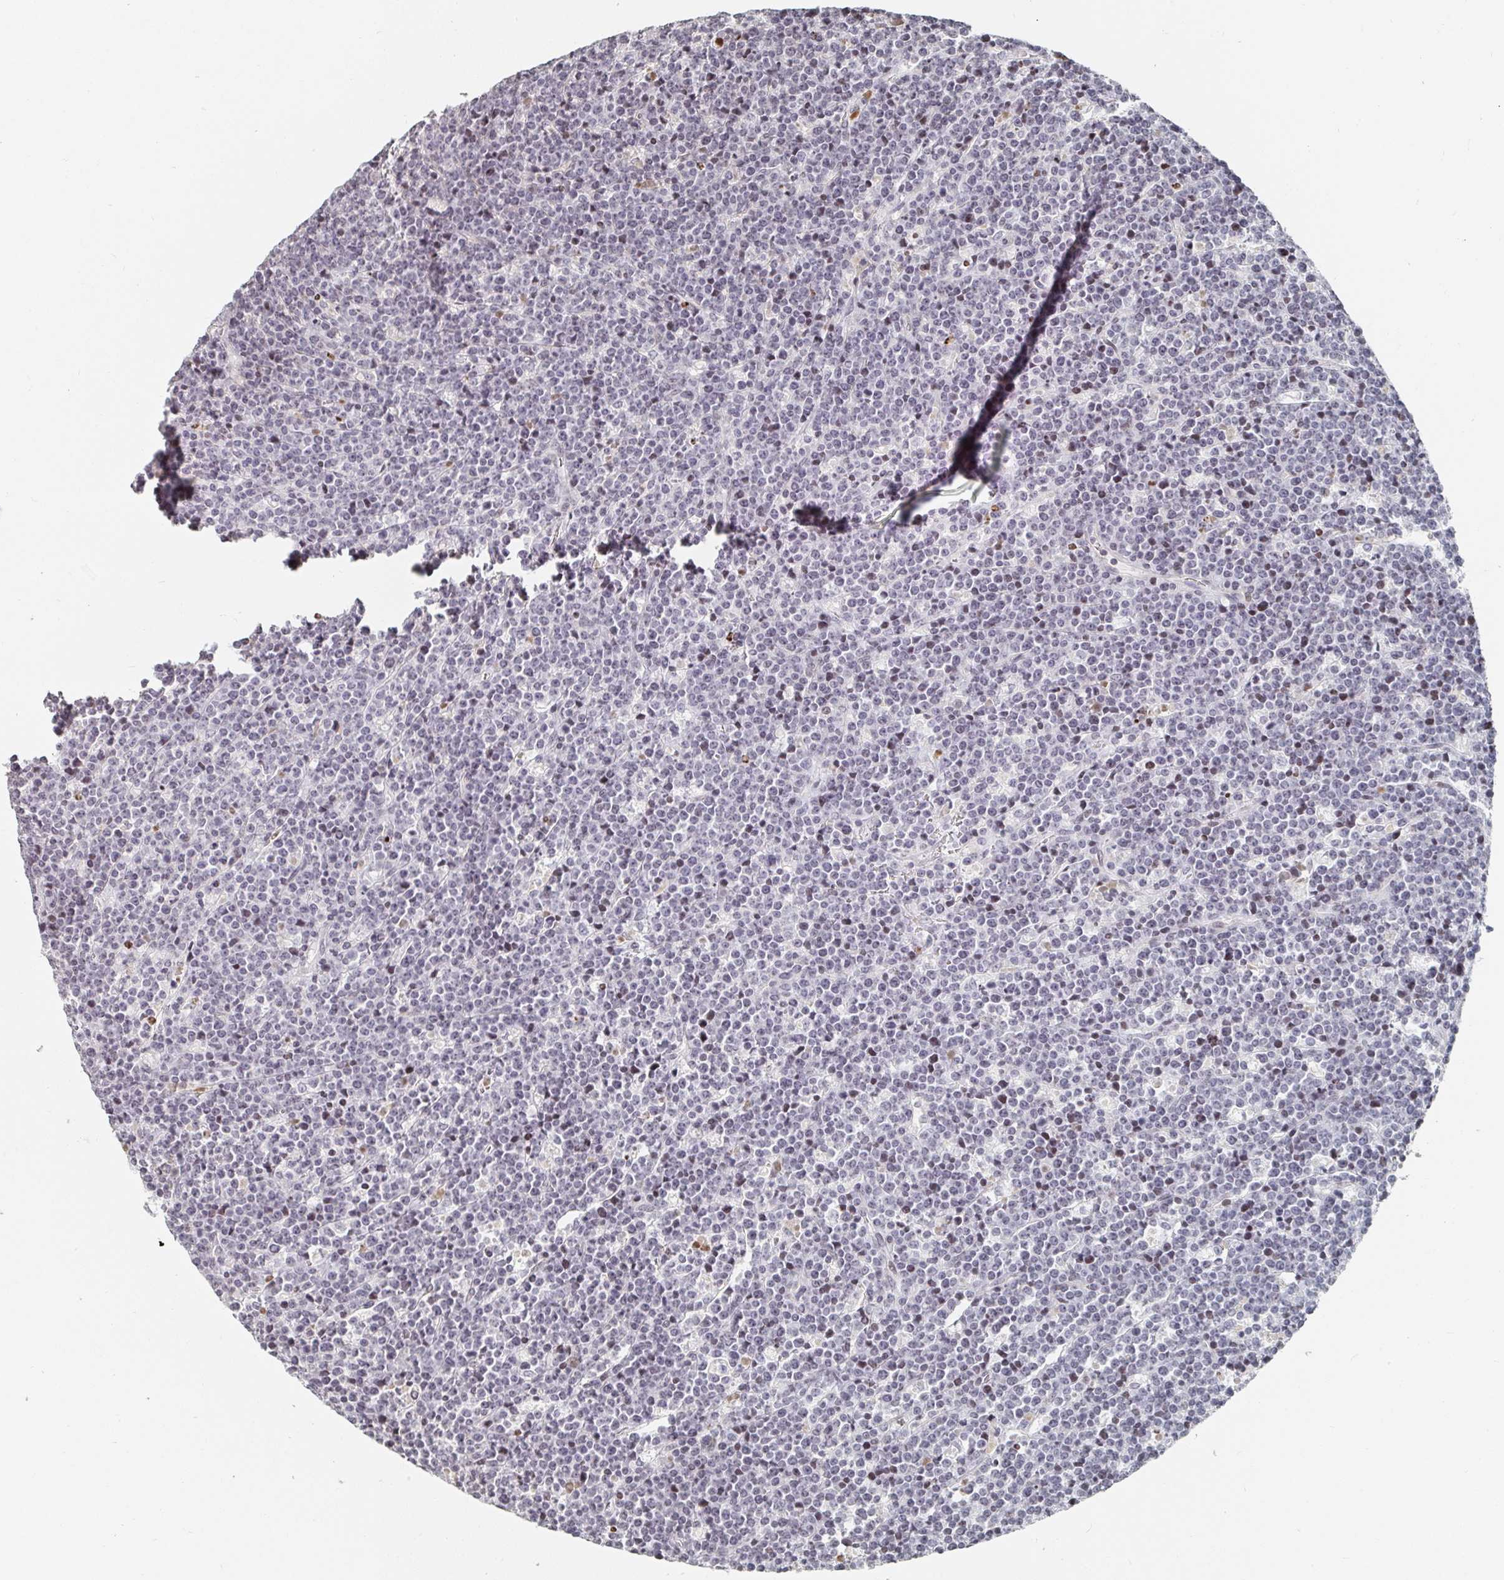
{"staining": {"intensity": "negative", "quantity": "none", "location": "none"}, "tissue": "lymphoma", "cell_type": "Tumor cells", "image_type": "cancer", "snomed": [{"axis": "morphology", "description": "Malignant lymphoma, non-Hodgkin's type, High grade"}, {"axis": "topography", "description": "Ovary"}], "caption": "Immunohistochemistry photomicrograph of malignant lymphoma, non-Hodgkin's type (high-grade) stained for a protein (brown), which reveals no staining in tumor cells.", "gene": "NME9", "patient": {"sex": "female", "age": 56}}